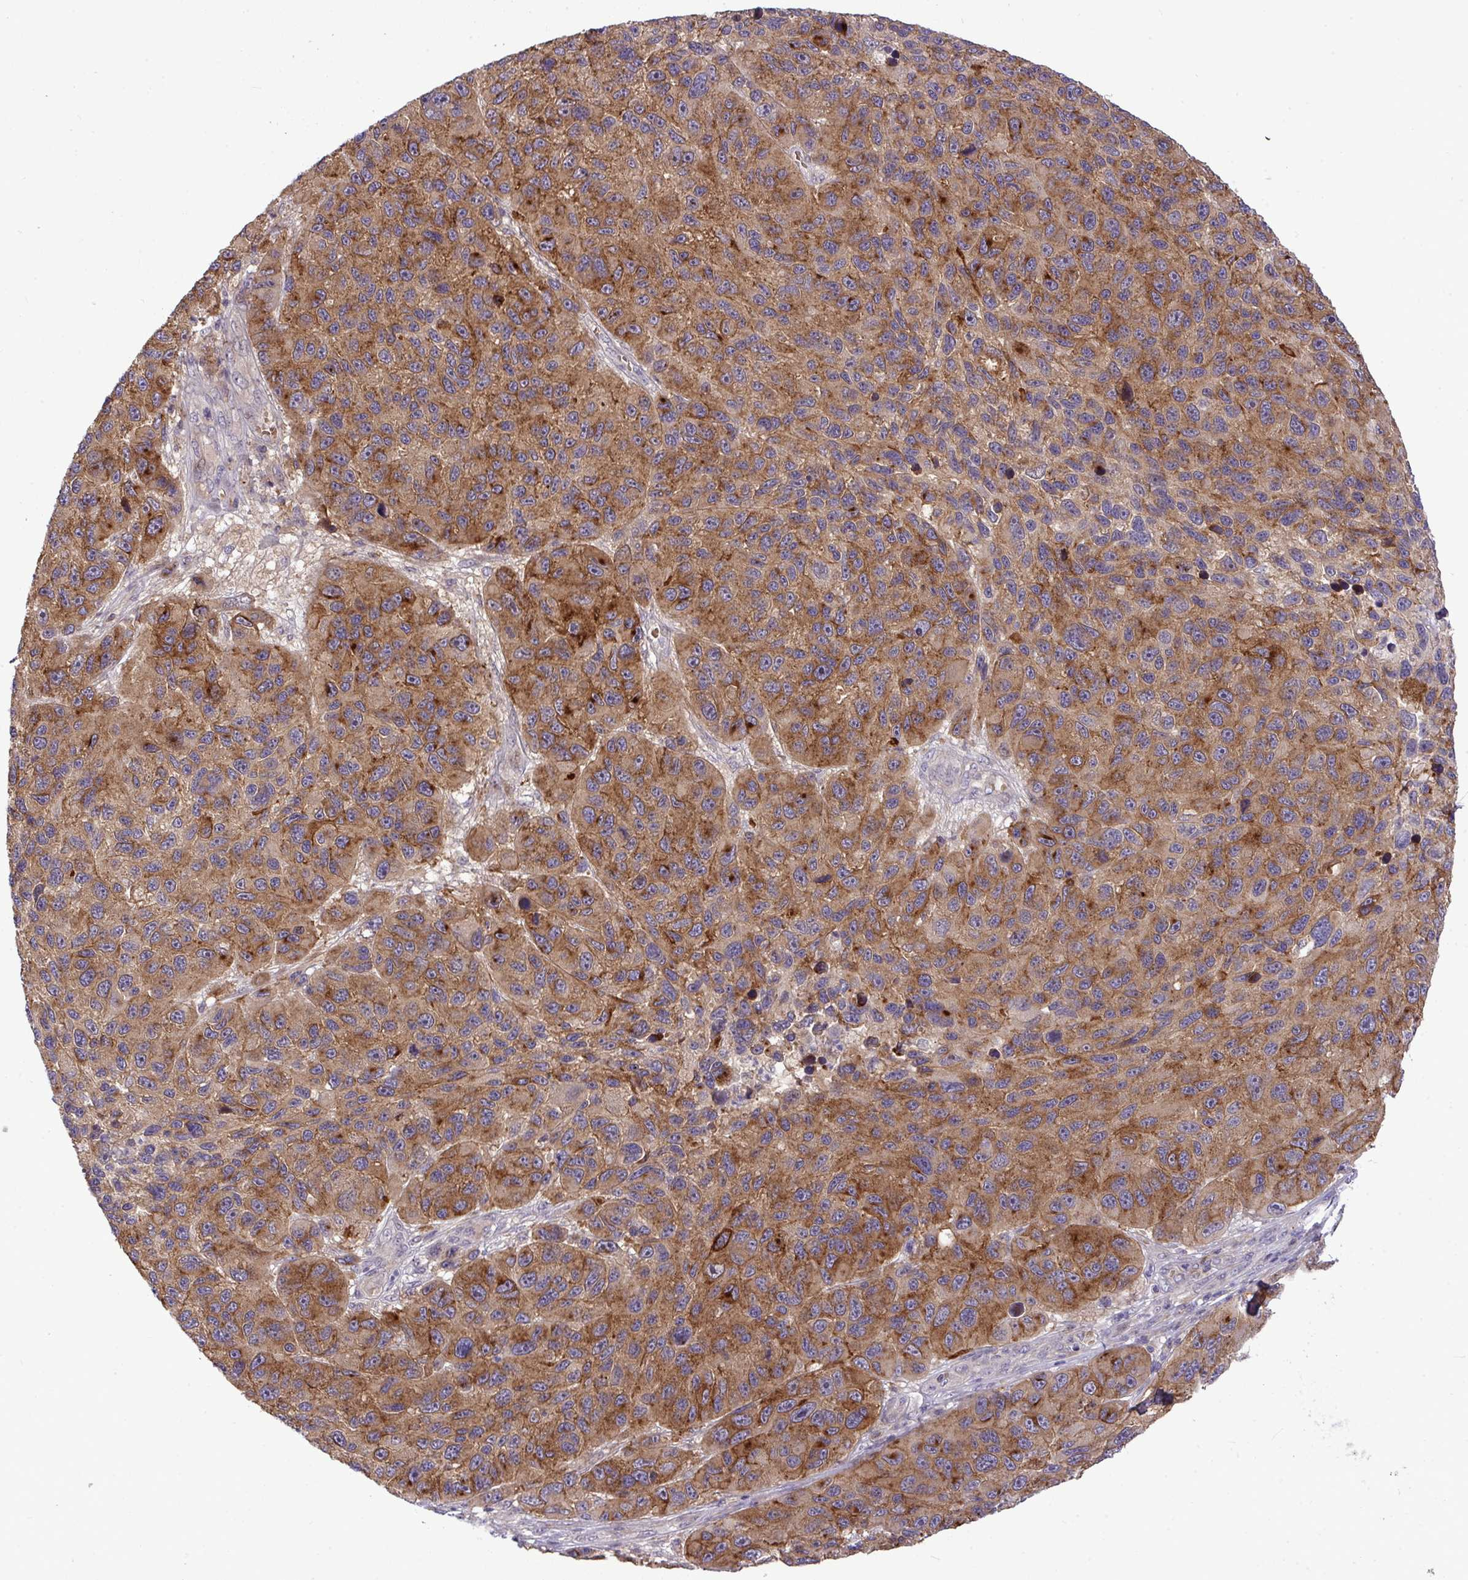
{"staining": {"intensity": "moderate", "quantity": ">75%", "location": "cytoplasmic/membranous"}, "tissue": "melanoma", "cell_type": "Tumor cells", "image_type": "cancer", "snomed": [{"axis": "morphology", "description": "Malignant melanoma, NOS"}, {"axis": "topography", "description": "Skin"}], "caption": "Human melanoma stained with a brown dye shows moderate cytoplasmic/membranous positive positivity in about >75% of tumor cells.", "gene": "SLC9A6", "patient": {"sex": "male", "age": 53}}